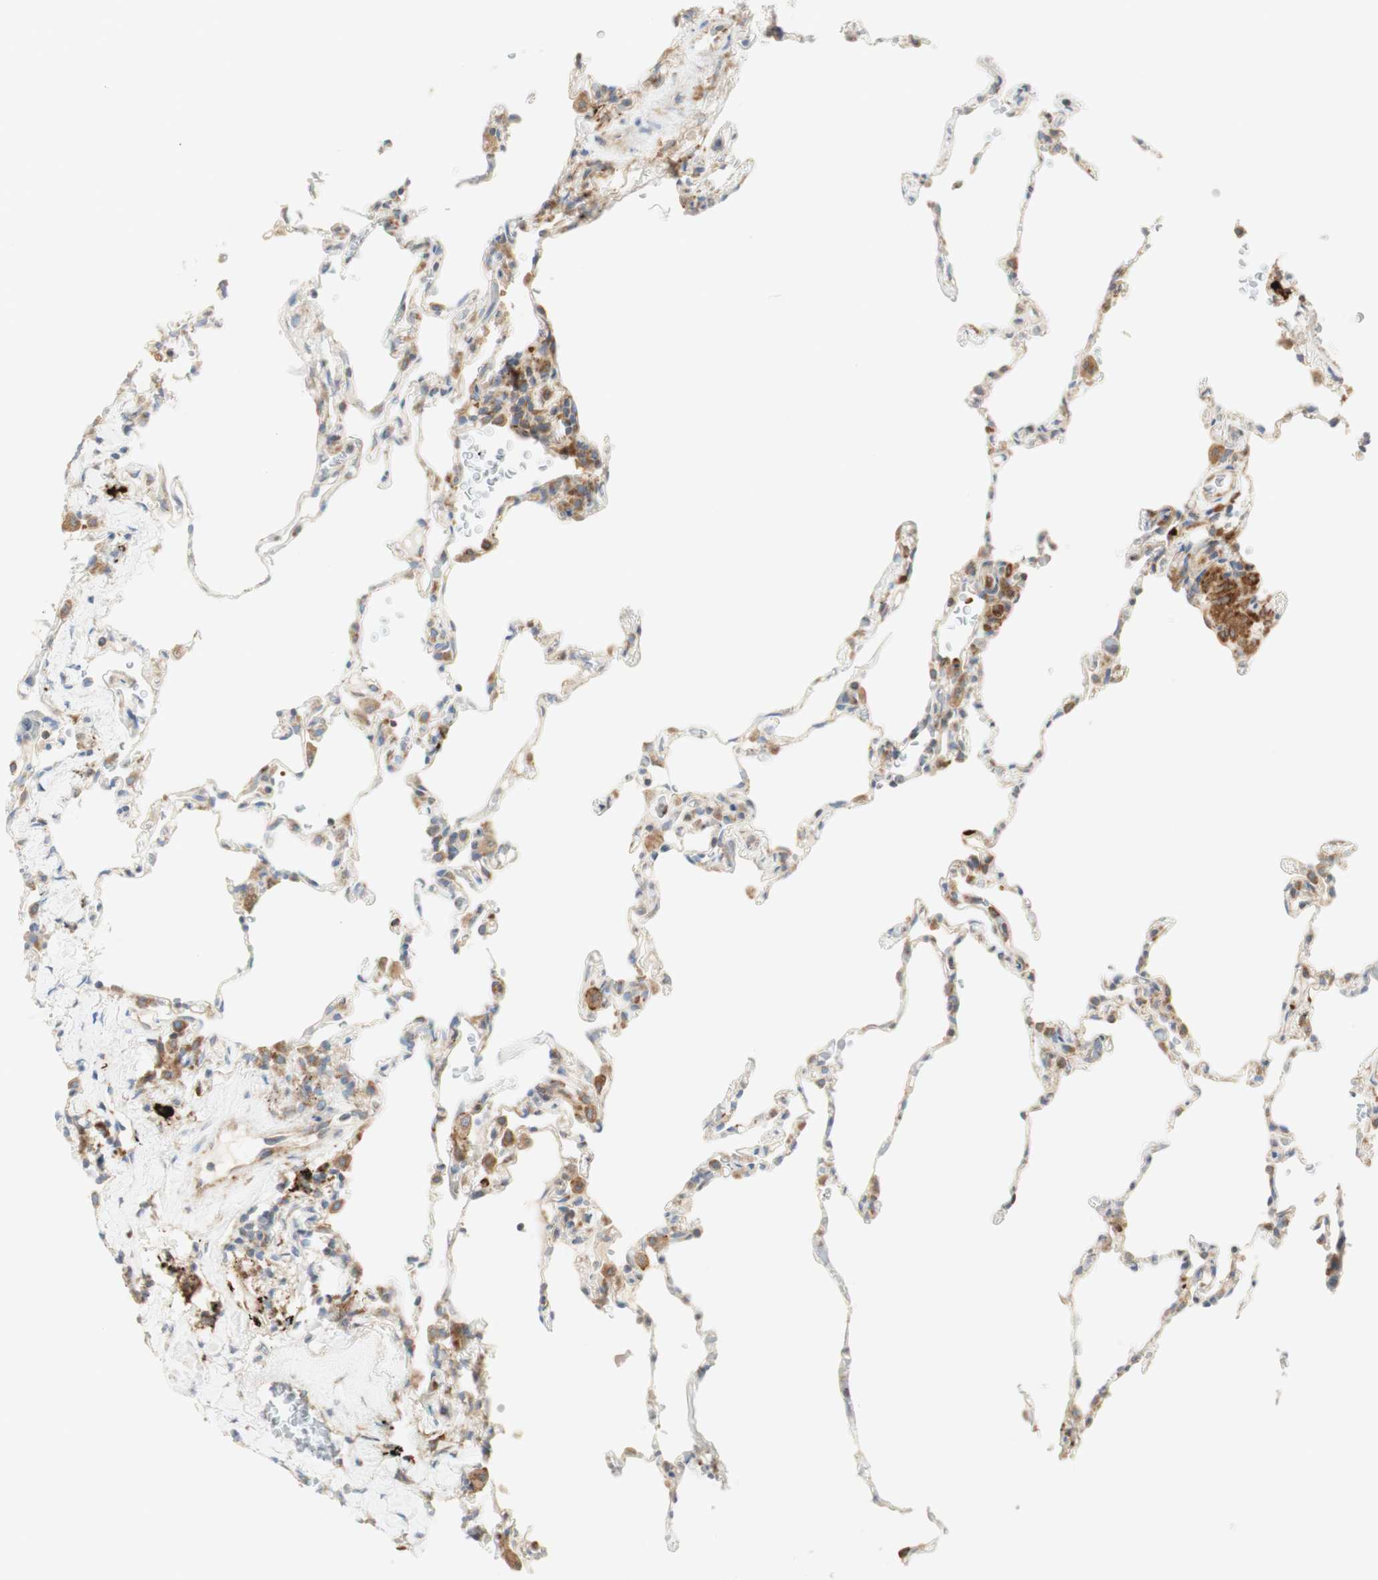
{"staining": {"intensity": "weak", "quantity": "<25%", "location": "cytoplasmic/membranous"}, "tissue": "lung", "cell_type": "Alveolar cells", "image_type": "normal", "snomed": [{"axis": "morphology", "description": "Normal tissue, NOS"}, {"axis": "topography", "description": "Lung"}], "caption": "Lung stained for a protein using IHC displays no expression alveolar cells.", "gene": "MANF", "patient": {"sex": "male", "age": 59}}